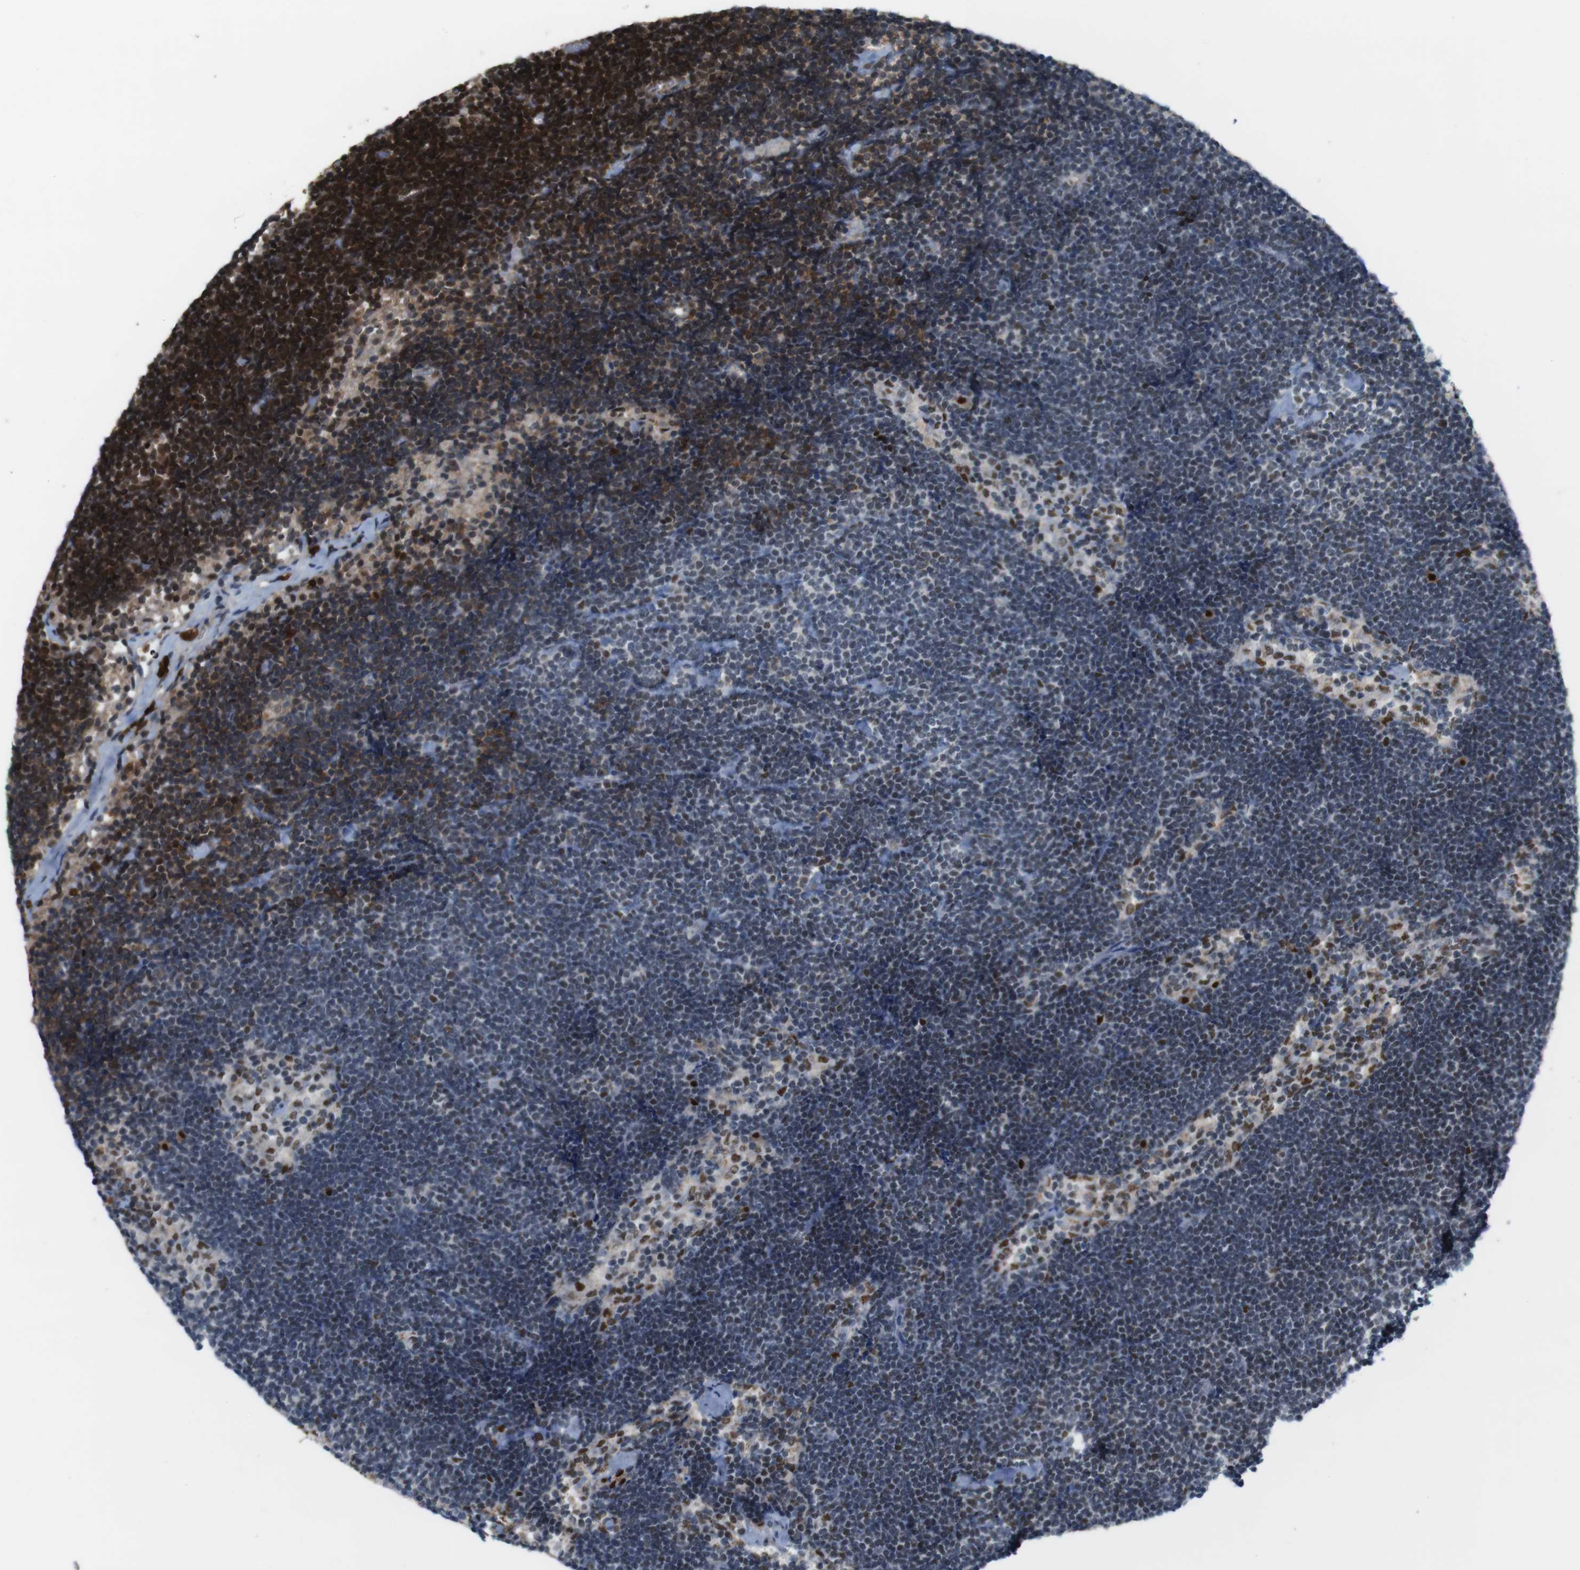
{"staining": {"intensity": "moderate", "quantity": "<25%", "location": "nuclear"}, "tissue": "lymph node", "cell_type": "Germinal center cells", "image_type": "normal", "snomed": [{"axis": "morphology", "description": "Normal tissue, NOS"}, {"axis": "topography", "description": "Lymph node"}], "caption": "High-magnification brightfield microscopy of benign lymph node stained with DAB (3,3'-diaminobenzidine) (brown) and counterstained with hematoxylin (blue). germinal center cells exhibit moderate nuclear positivity is appreciated in approximately<25% of cells.", "gene": "SUB1", "patient": {"sex": "male", "age": 63}}